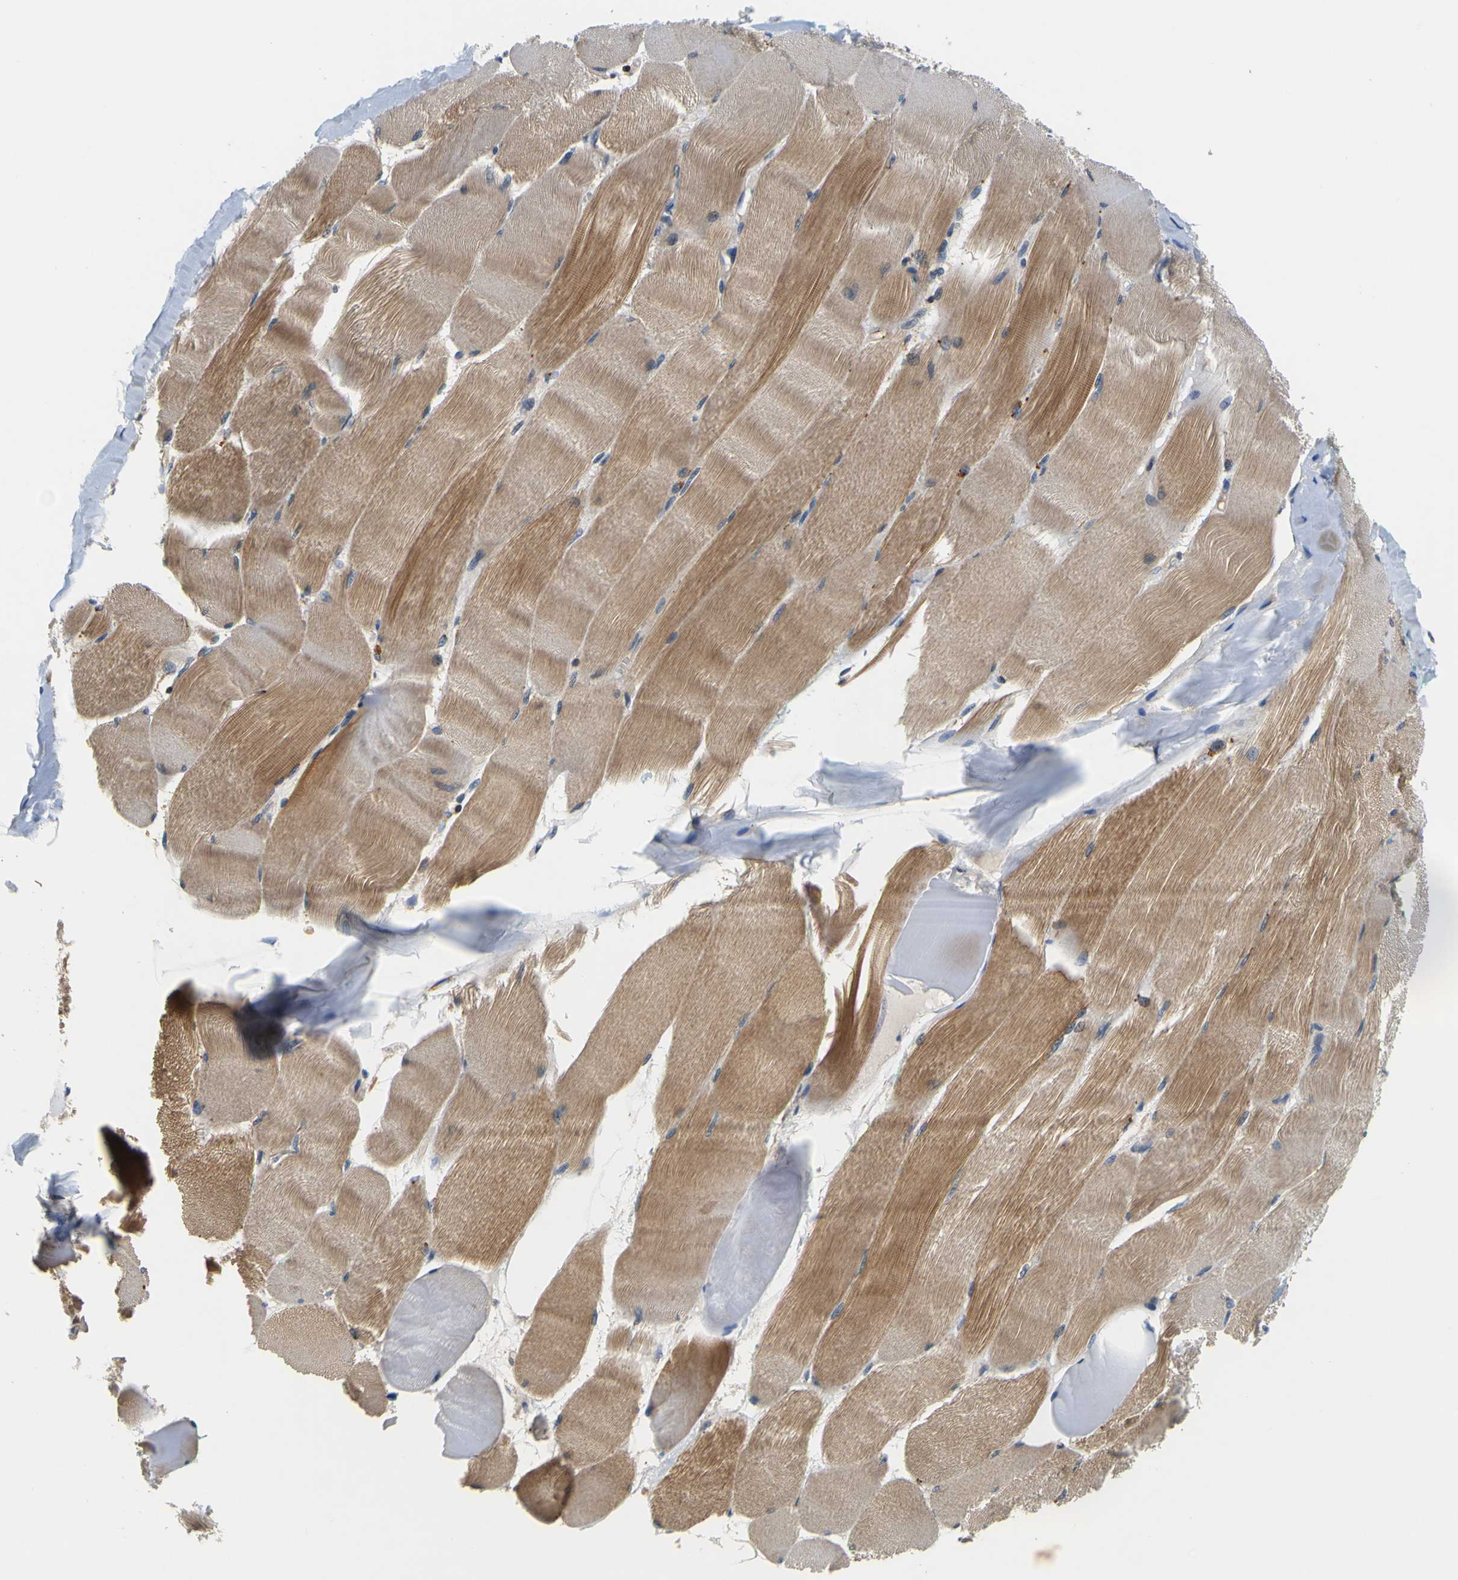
{"staining": {"intensity": "moderate", "quantity": ">75%", "location": "cytoplasmic/membranous"}, "tissue": "skeletal muscle", "cell_type": "Myocytes", "image_type": "normal", "snomed": [{"axis": "morphology", "description": "Normal tissue, NOS"}, {"axis": "morphology", "description": "Squamous cell carcinoma, NOS"}, {"axis": "topography", "description": "Skeletal muscle"}], "caption": "Moderate cytoplasmic/membranous expression for a protein is seen in approximately >75% of myocytes of normal skeletal muscle using IHC.", "gene": "TNIK", "patient": {"sex": "male", "age": 51}}